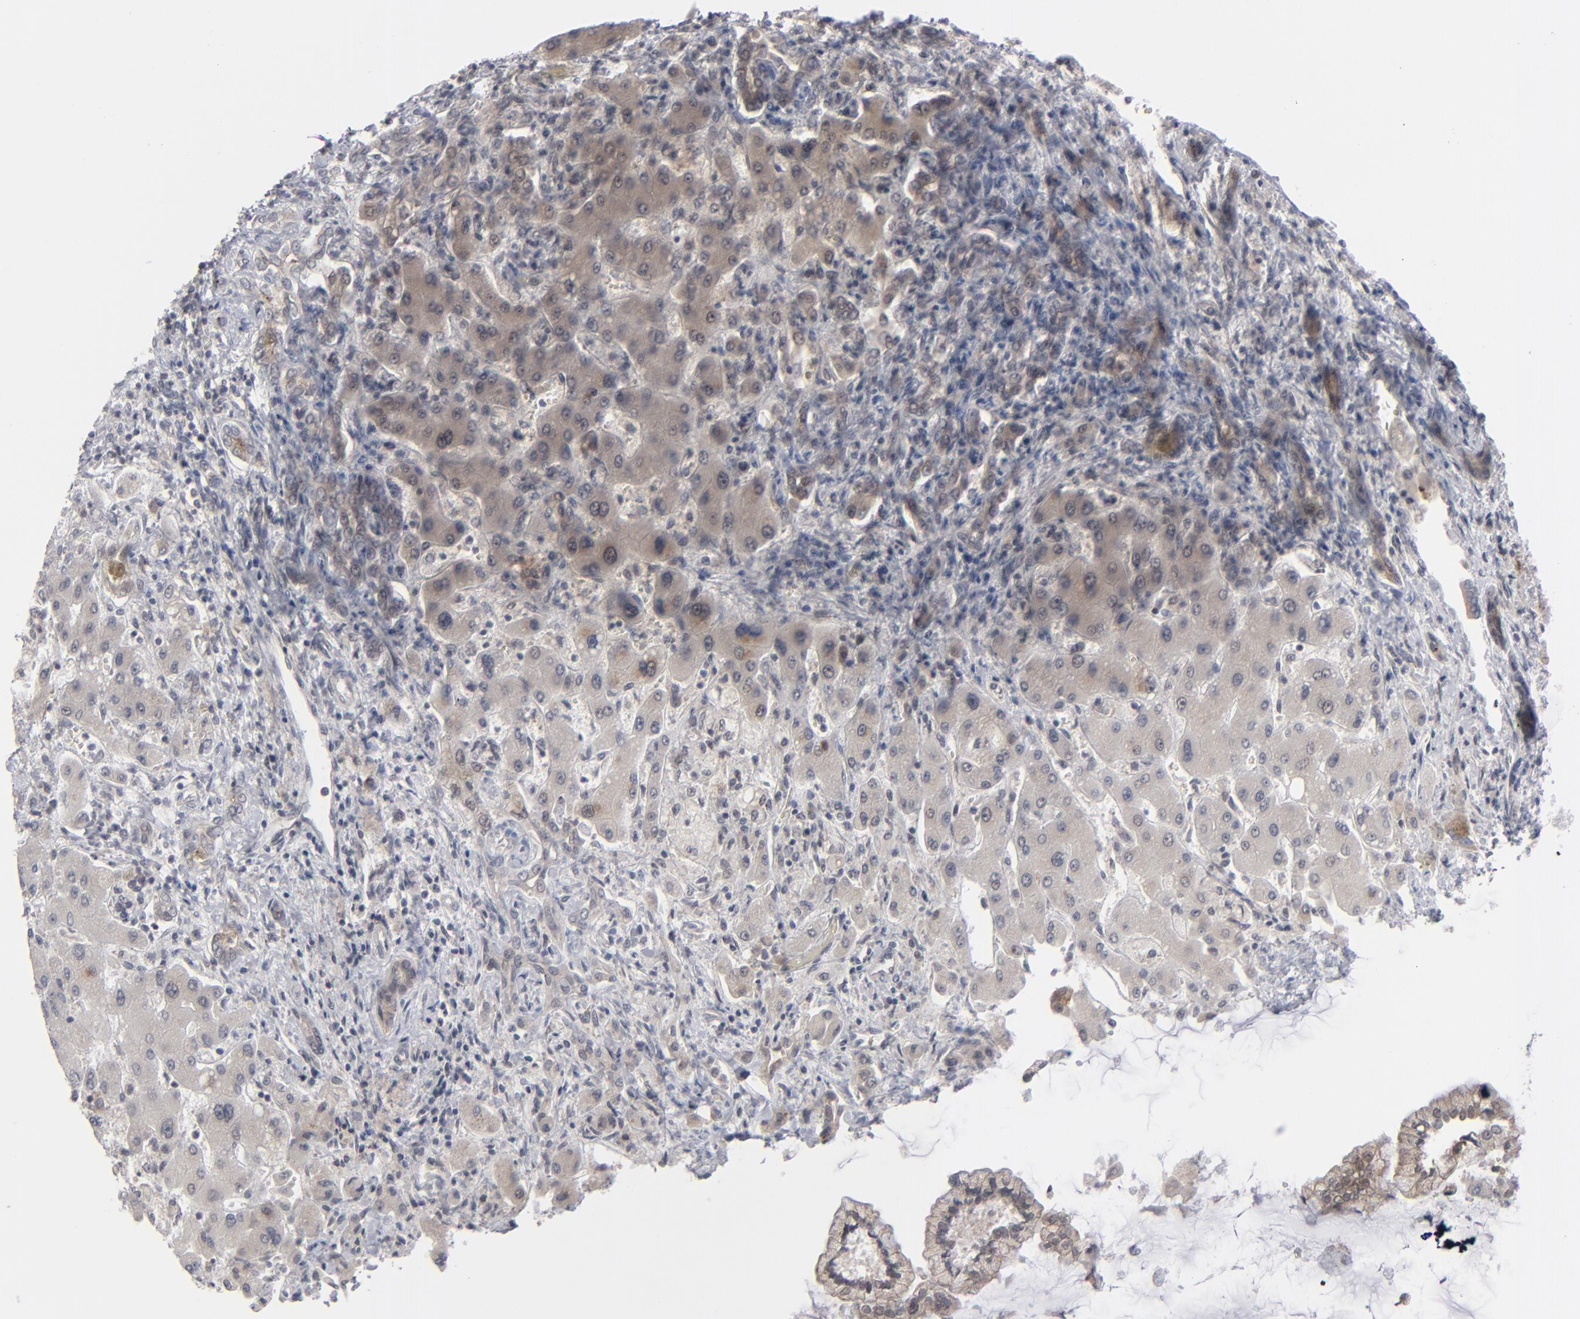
{"staining": {"intensity": "weak", "quantity": ">75%", "location": "cytoplasmic/membranous"}, "tissue": "liver cancer", "cell_type": "Tumor cells", "image_type": "cancer", "snomed": [{"axis": "morphology", "description": "Cholangiocarcinoma"}, {"axis": "topography", "description": "Liver"}], "caption": "Immunohistochemical staining of human liver cholangiocarcinoma exhibits low levels of weak cytoplasmic/membranous protein expression in about >75% of tumor cells.", "gene": "POF1B", "patient": {"sex": "male", "age": 50}}